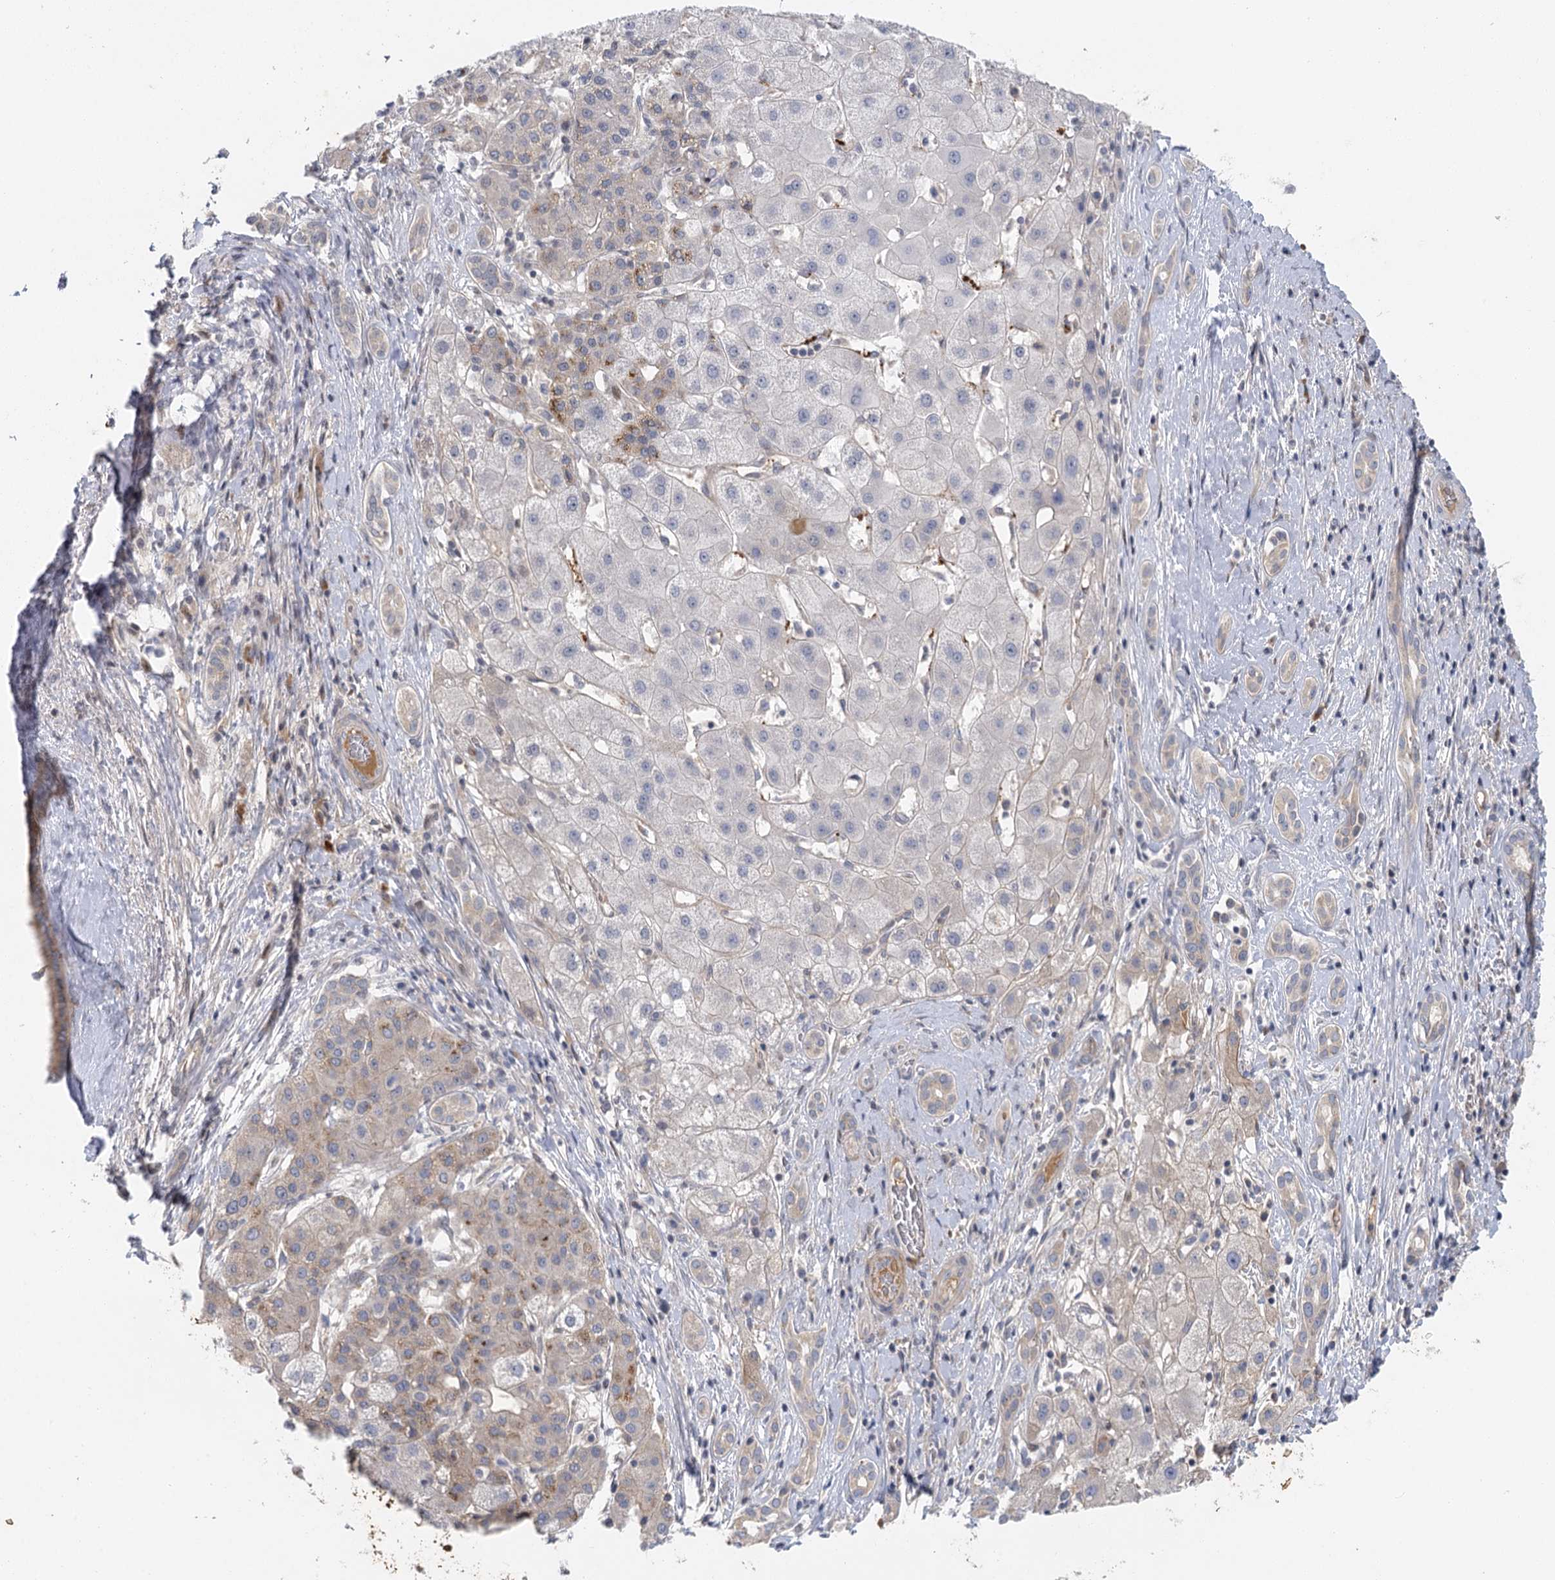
{"staining": {"intensity": "negative", "quantity": "none", "location": "none"}, "tissue": "liver cancer", "cell_type": "Tumor cells", "image_type": "cancer", "snomed": [{"axis": "morphology", "description": "Carcinoma, Hepatocellular, NOS"}, {"axis": "topography", "description": "Liver"}], "caption": "A micrograph of human liver cancer (hepatocellular carcinoma) is negative for staining in tumor cells.", "gene": "IL11RA", "patient": {"sex": "male", "age": 65}}